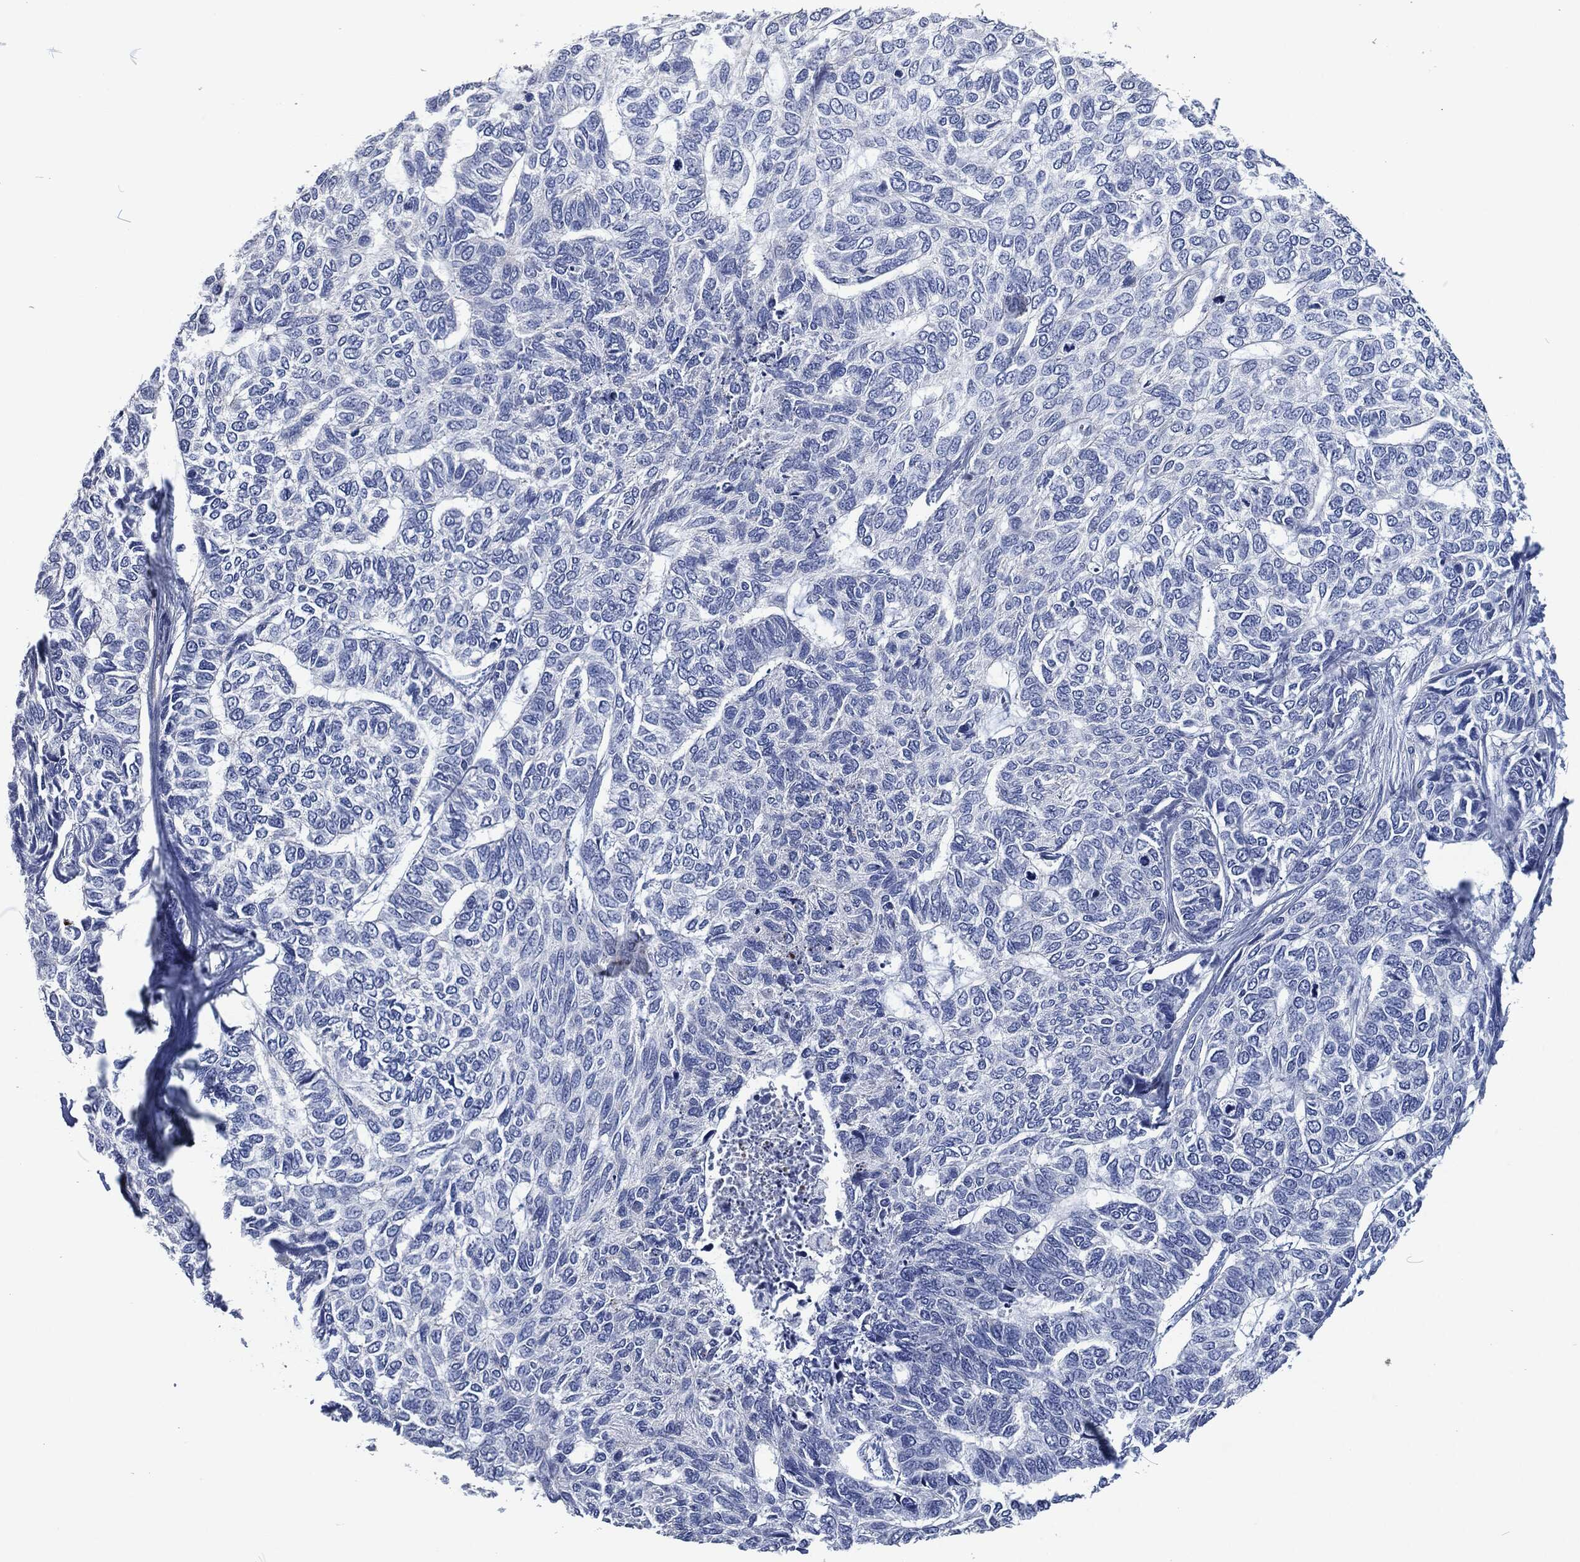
{"staining": {"intensity": "negative", "quantity": "none", "location": "none"}, "tissue": "skin cancer", "cell_type": "Tumor cells", "image_type": "cancer", "snomed": [{"axis": "morphology", "description": "Basal cell carcinoma"}, {"axis": "topography", "description": "Skin"}], "caption": "Tumor cells are negative for protein expression in human basal cell carcinoma (skin). The staining is performed using DAB brown chromogen with nuclei counter-stained in using hematoxylin.", "gene": "MPO", "patient": {"sex": "female", "age": 65}}